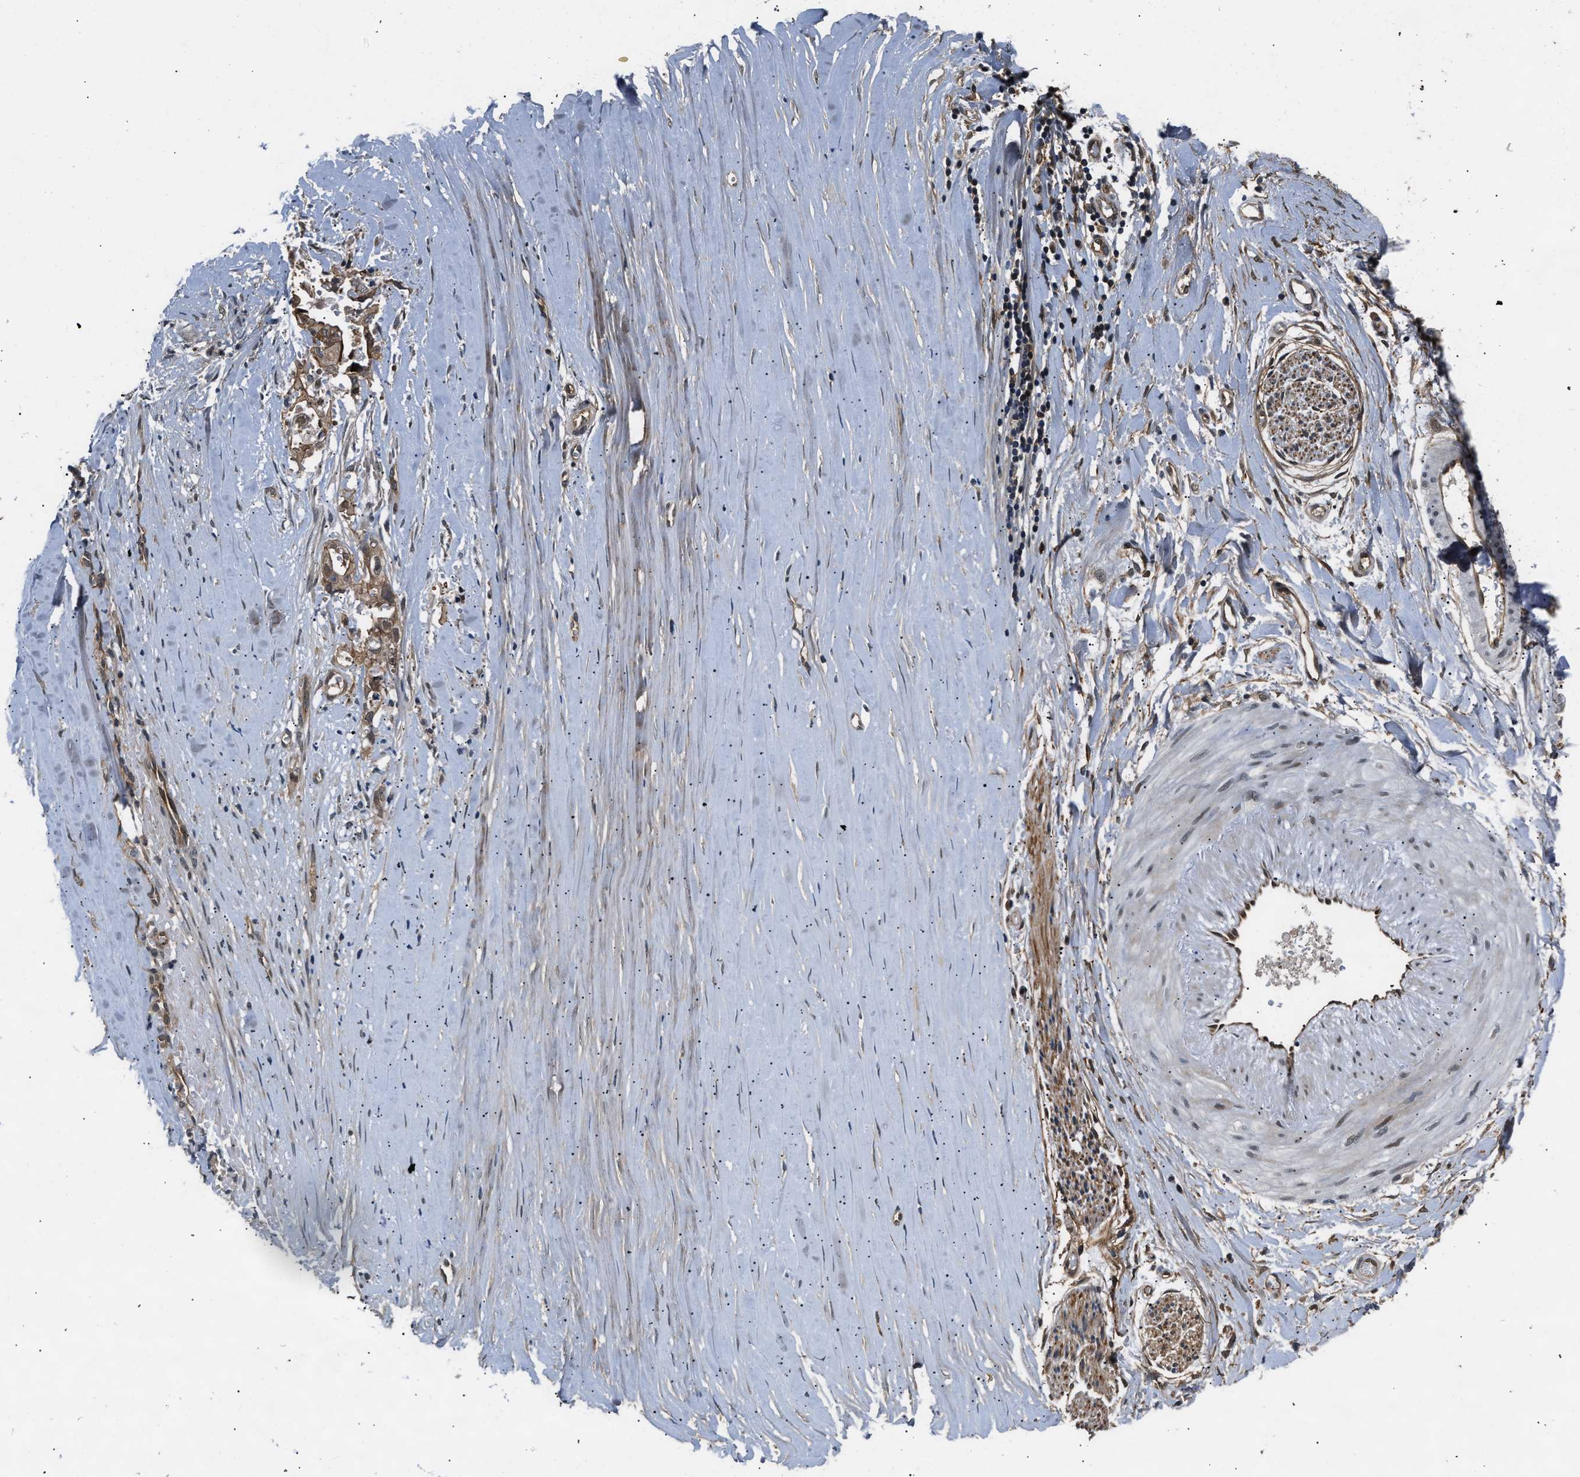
{"staining": {"intensity": "moderate", "quantity": ">75%", "location": "cytoplasmic/membranous"}, "tissue": "liver cancer", "cell_type": "Tumor cells", "image_type": "cancer", "snomed": [{"axis": "morphology", "description": "Cholangiocarcinoma"}, {"axis": "topography", "description": "Liver"}], "caption": "Liver cancer stained with DAB IHC demonstrates medium levels of moderate cytoplasmic/membranous positivity in about >75% of tumor cells. The protein of interest is shown in brown color, while the nuclei are stained blue.", "gene": "COPS2", "patient": {"sex": "female", "age": 70}}